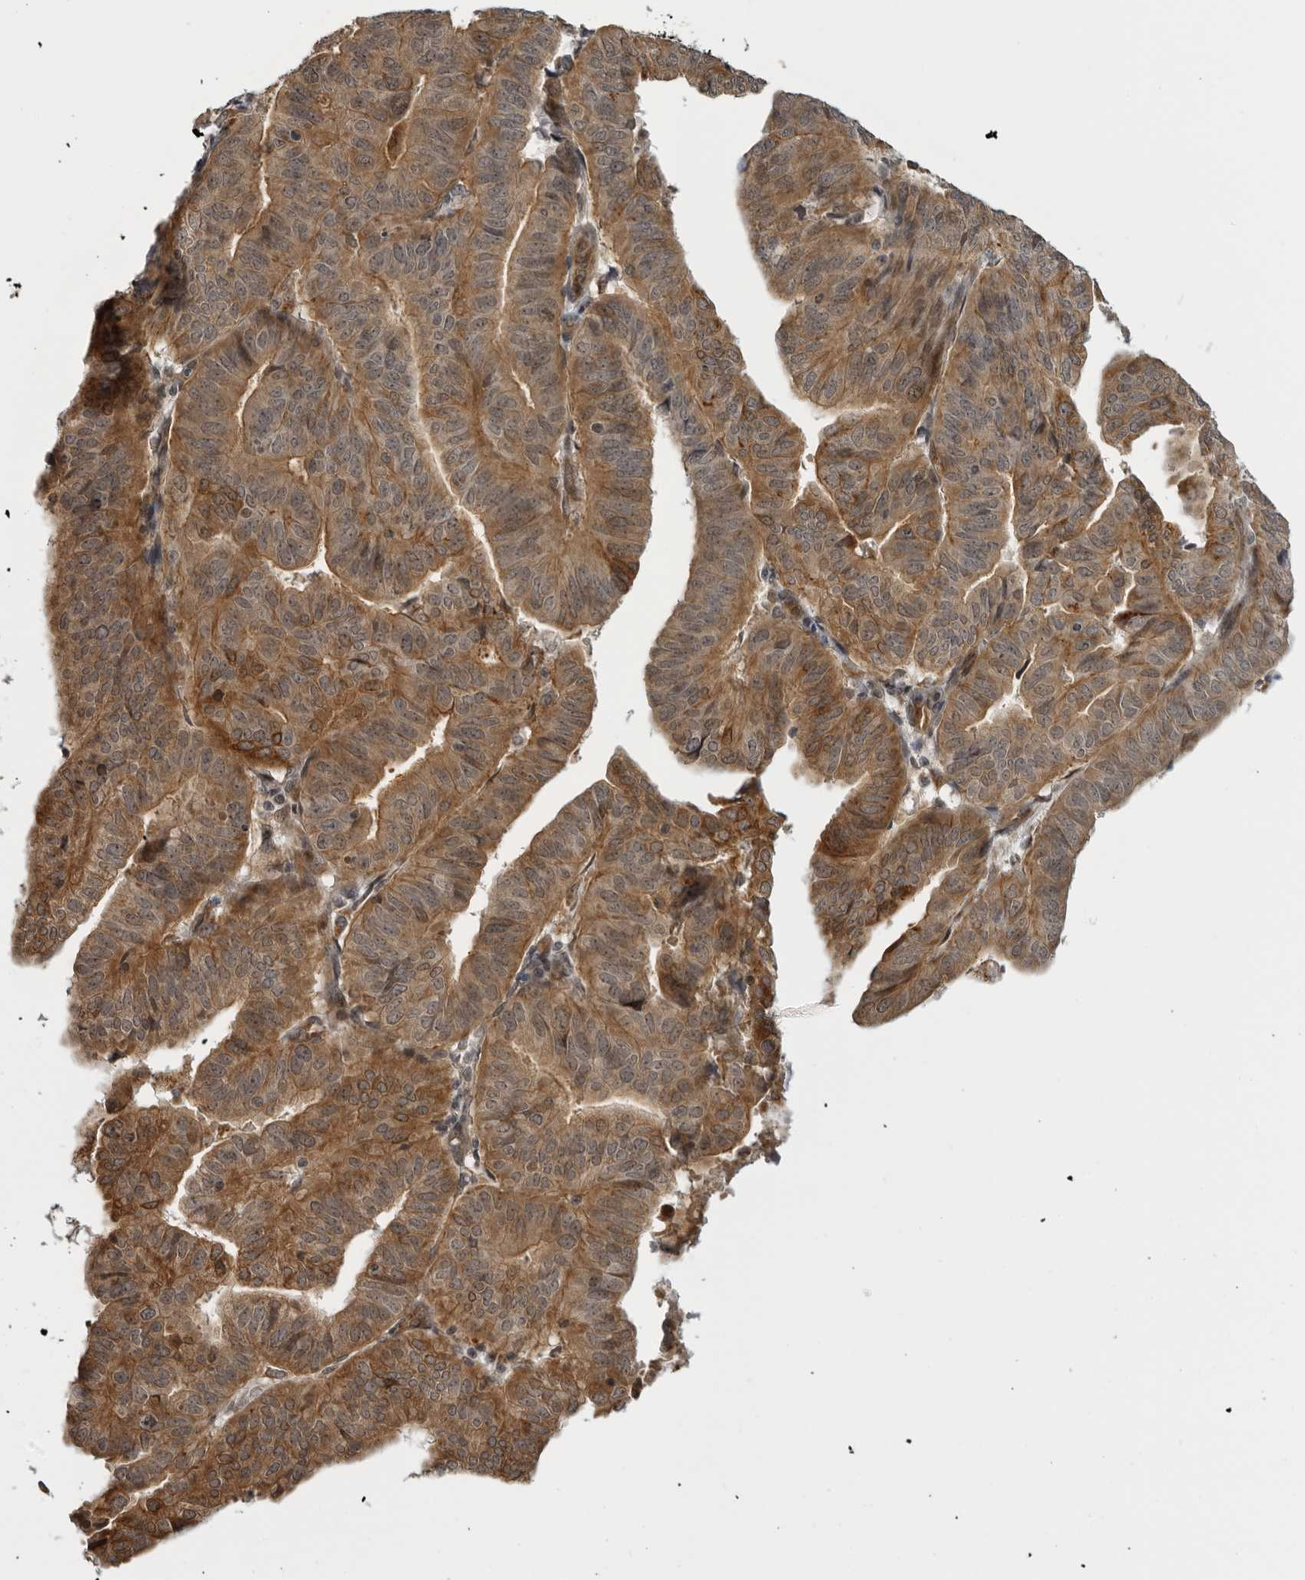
{"staining": {"intensity": "moderate", "quantity": ">75%", "location": "cytoplasmic/membranous"}, "tissue": "endometrial cancer", "cell_type": "Tumor cells", "image_type": "cancer", "snomed": [{"axis": "morphology", "description": "Adenocarcinoma, NOS"}, {"axis": "topography", "description": "Uterus"}], "caption": "Human adenocarcinoma (endometrial) stained with a protein marker reveals moderate staining in tumor cells.", "gene": "DNAH14", "patient": {"sex": "female", "age": 77}}